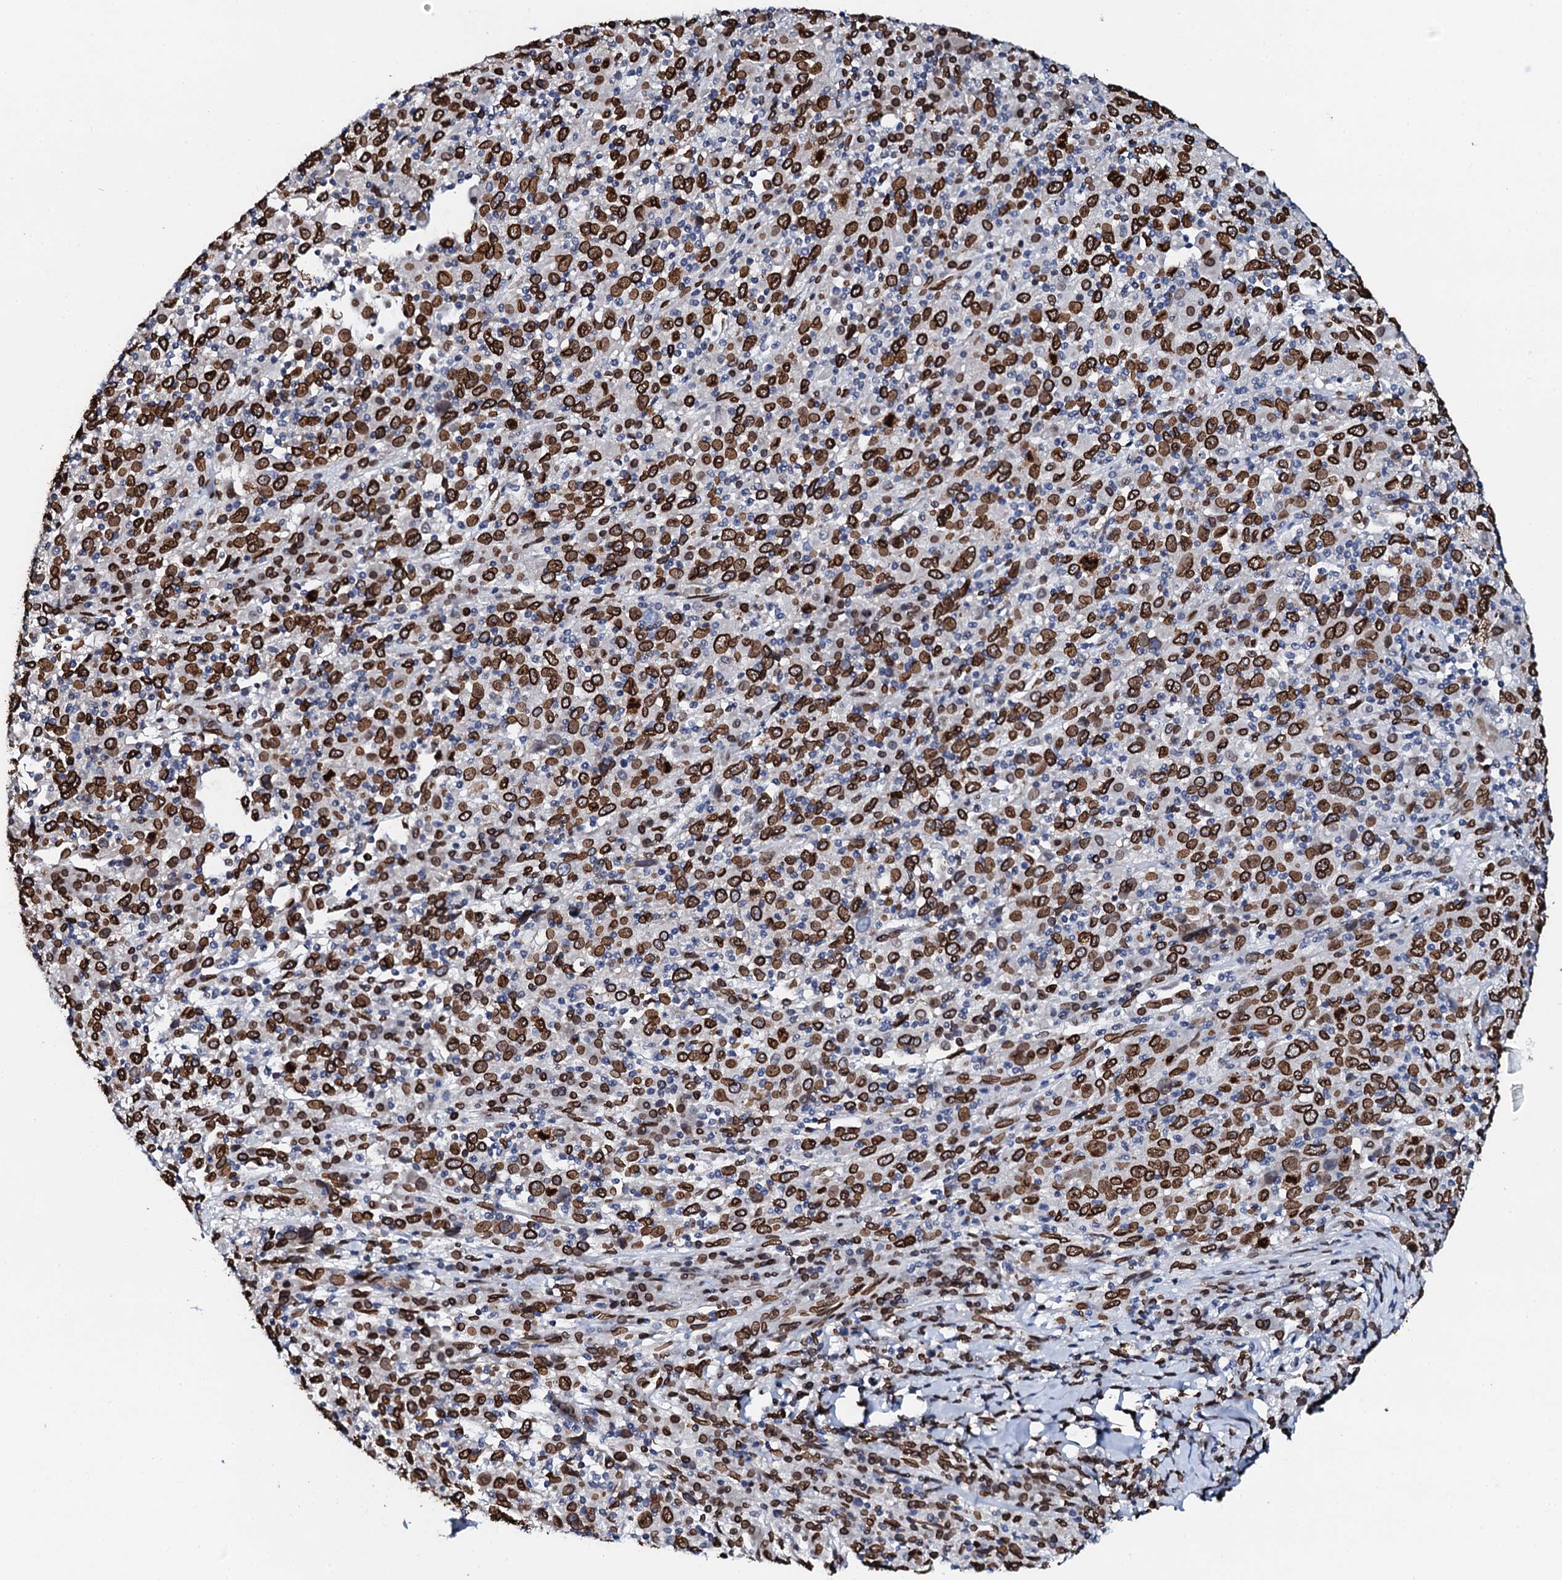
{"staining": {"intensity": "strong", "quantity": ">75%", "location": "cytoplasmic/membranous,nuclear"}, "tissue": "cervical cancer", "cell_type": "Tumor cells", "image_type": "cancer", "snomed": [{"axis": "morphology", "description": "Squamous cell carcinoma, NOS"}, {"axis": "topography", "description": "Cervix"}], "caption": "Cervical squamous cell carcinoma stained for a protein (brown) demonstrates strong cytoplasmic/membranous and nuclear positive positivity in about >75% of tumor cells.", "gene": "KATNAL2", "patient": {"sex": "female", "age": 46}}